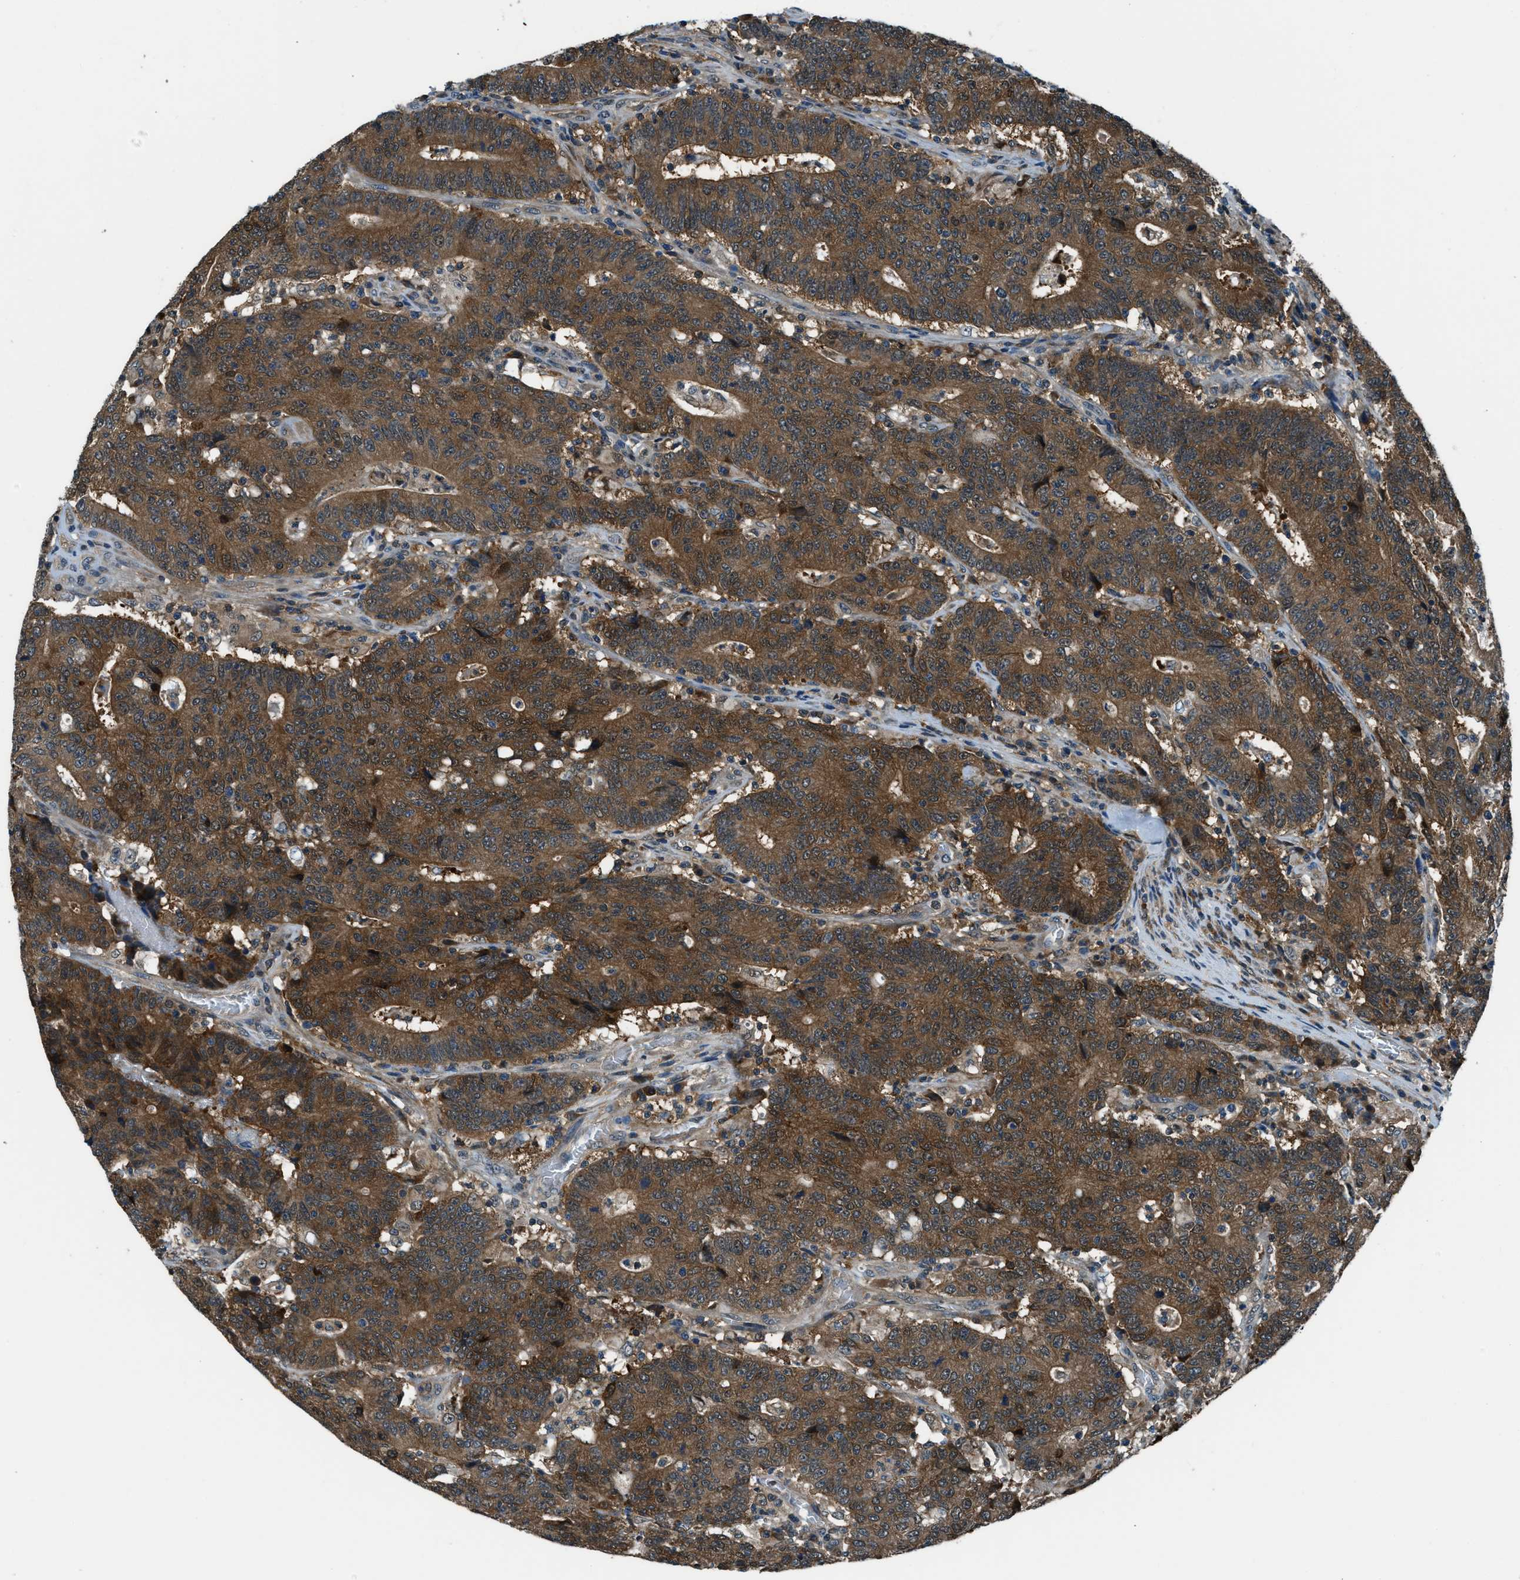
{"staining": {"intensity": "strong", "quantity": ">75%", "location": "cytoplasmic/membranous"}, "tissue": "colorectal cancer", "cell_type": "Tumor cells", "image_type": "cancer", "snomed": [{"axis": "morphology", "description": "Normal tissue, NOS"}, {"axis": "morphology", "description": "Adenocarcinoma, NOS"}, {"axis": "topography", "description": "Colon"}], "caption": "The histopathology image displays staining of colorectal cancer, revealing strong cytoplasmic/membranous protein positivity (brown color) within tumor cells. The staining was performed using DAB to visualize the protein expression in brown, while the nuclei were stained in blue with hematoxylin (Magnification: 20x).", "gene": "HEBP2", "patient": {"sex": "female", "age": 75}}